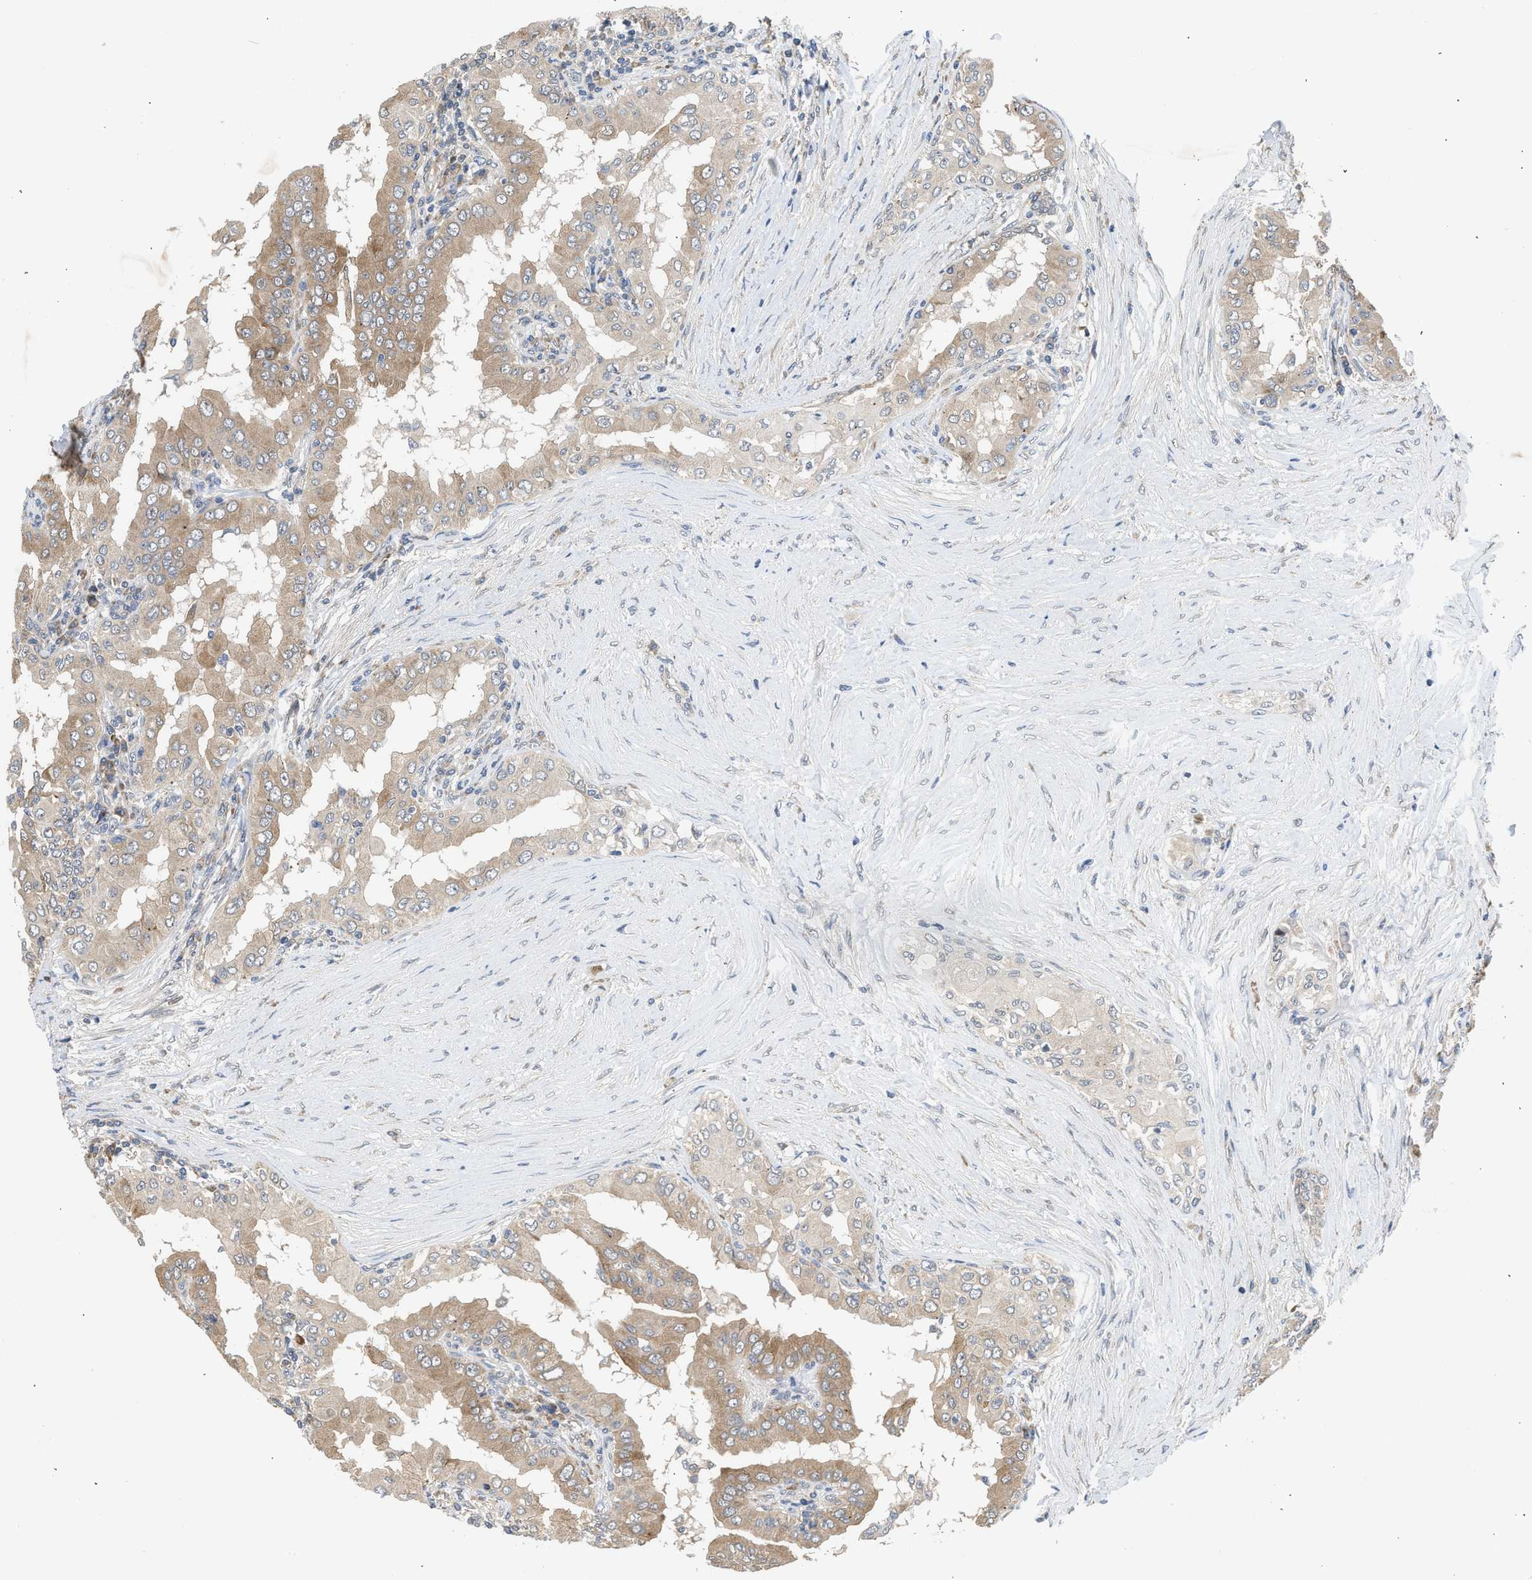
{"staining": {"intensity": "weak", "quantity": ">75%", "location": "cytoplasmic/membranous"}, "tissue": "thyroid cancer", "cell_type": "Tumor cells", "image_type": "cancer", "snomed": [{"axis": "morphology", "description": "Papillary adenocarcinoma, NOS"}, {"axis": "topography", "description": "Thyroid gland"}], "caption": "A micrograph showing weak cytoplasmic/membranous expression in approximately >75% of tumor cells in papillary adenocarcinoma (thyroid), as visualized by brown immunohistochemical staining.", "gene": "POLG2", "patient": {"sex": "male", "age": 33}}